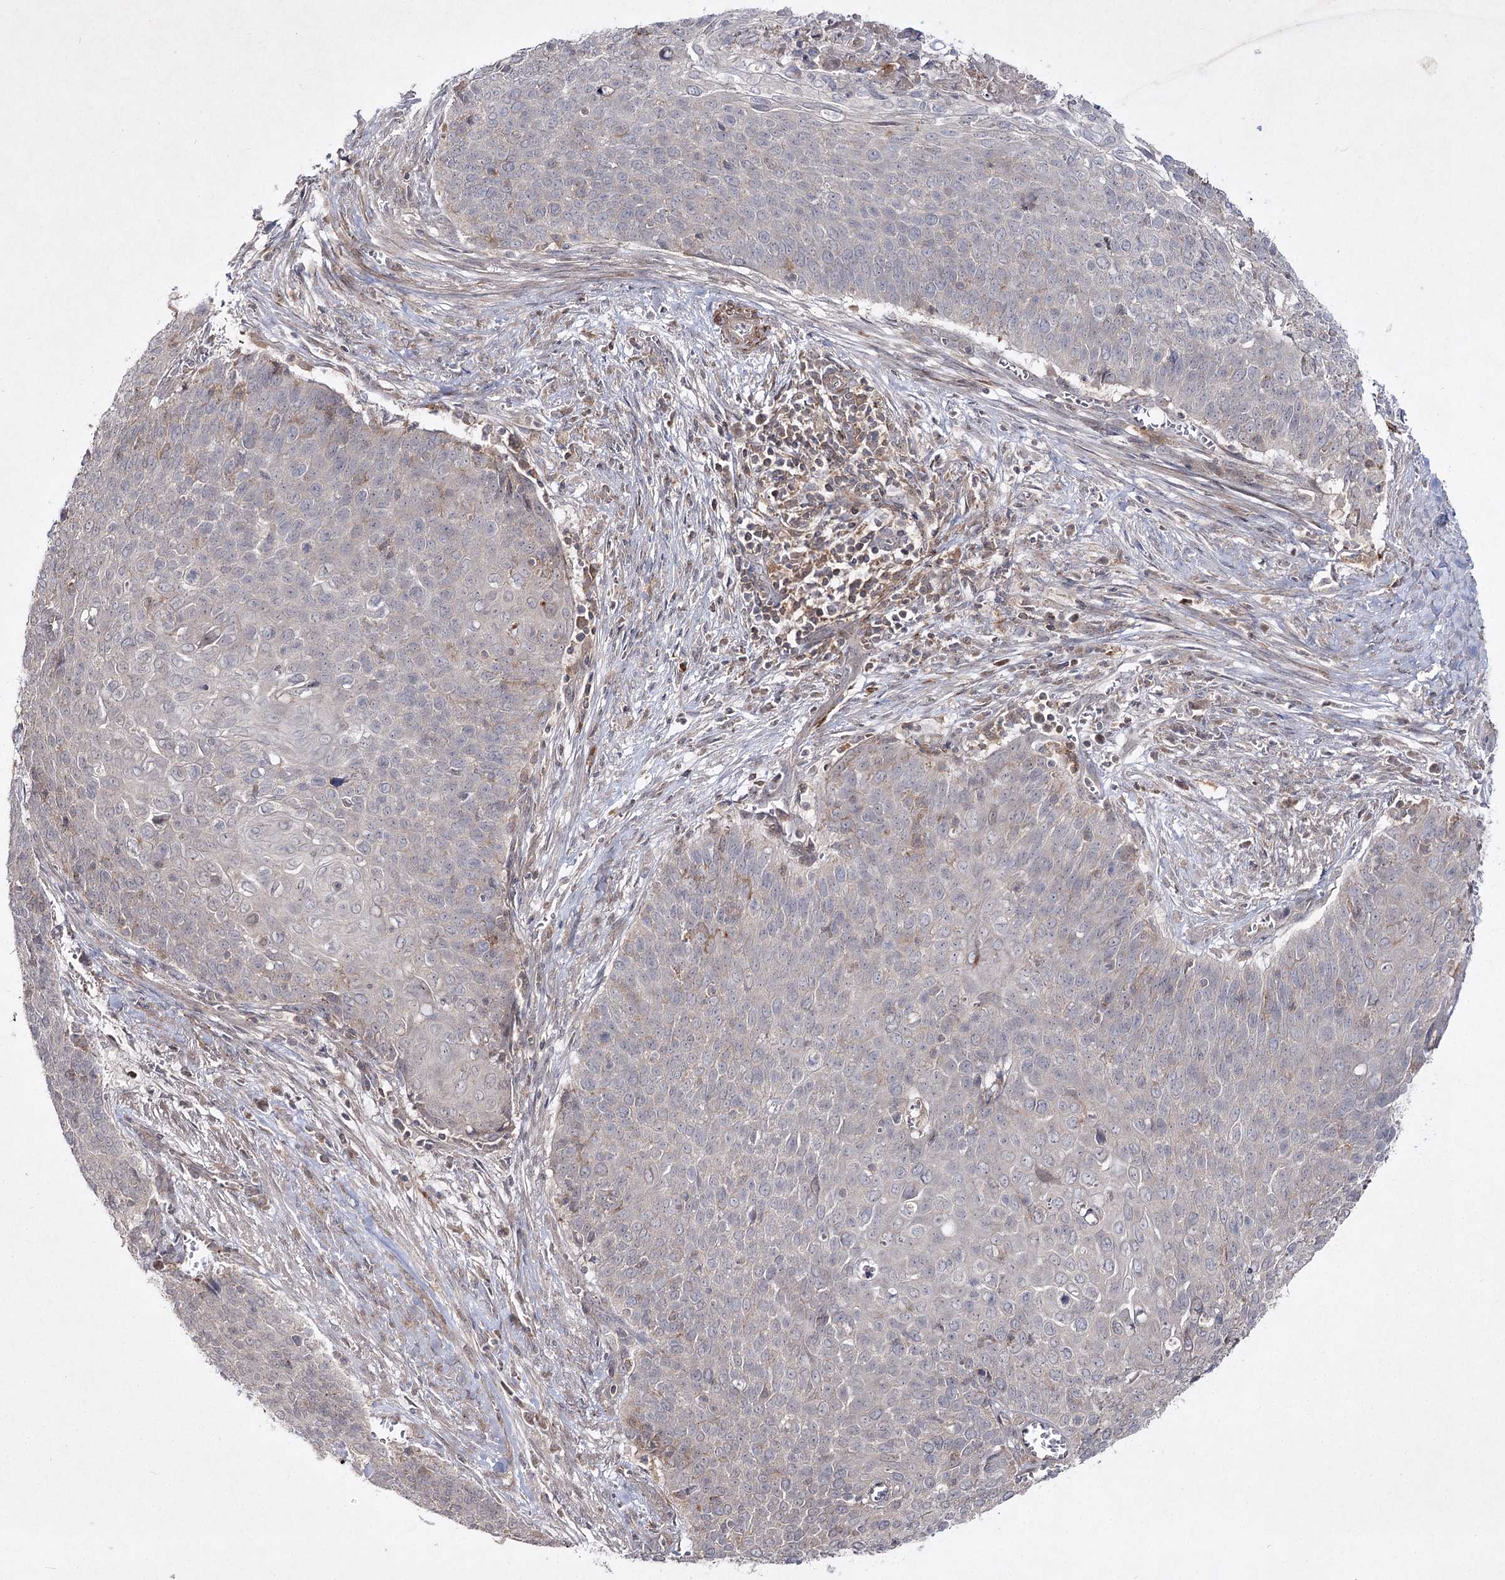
{"staining": {"intensity": "negative", "quantity": "none", "location": "none"}, "tissue": "cervical cancer", "cell_type": "Tumor cells", "image_type": "cancer", "snomed": [{"axis": "morphology", "description": "Squamous cell carcinoma, NOS"}, {"axis": "topography", "description": "Cervix"}], "caption": "Cervical cancer stained for a protein using IHC shows no positivity tumor cells.", "gene": "CIB2", "patient": {"sex": "female", "age": 39}}